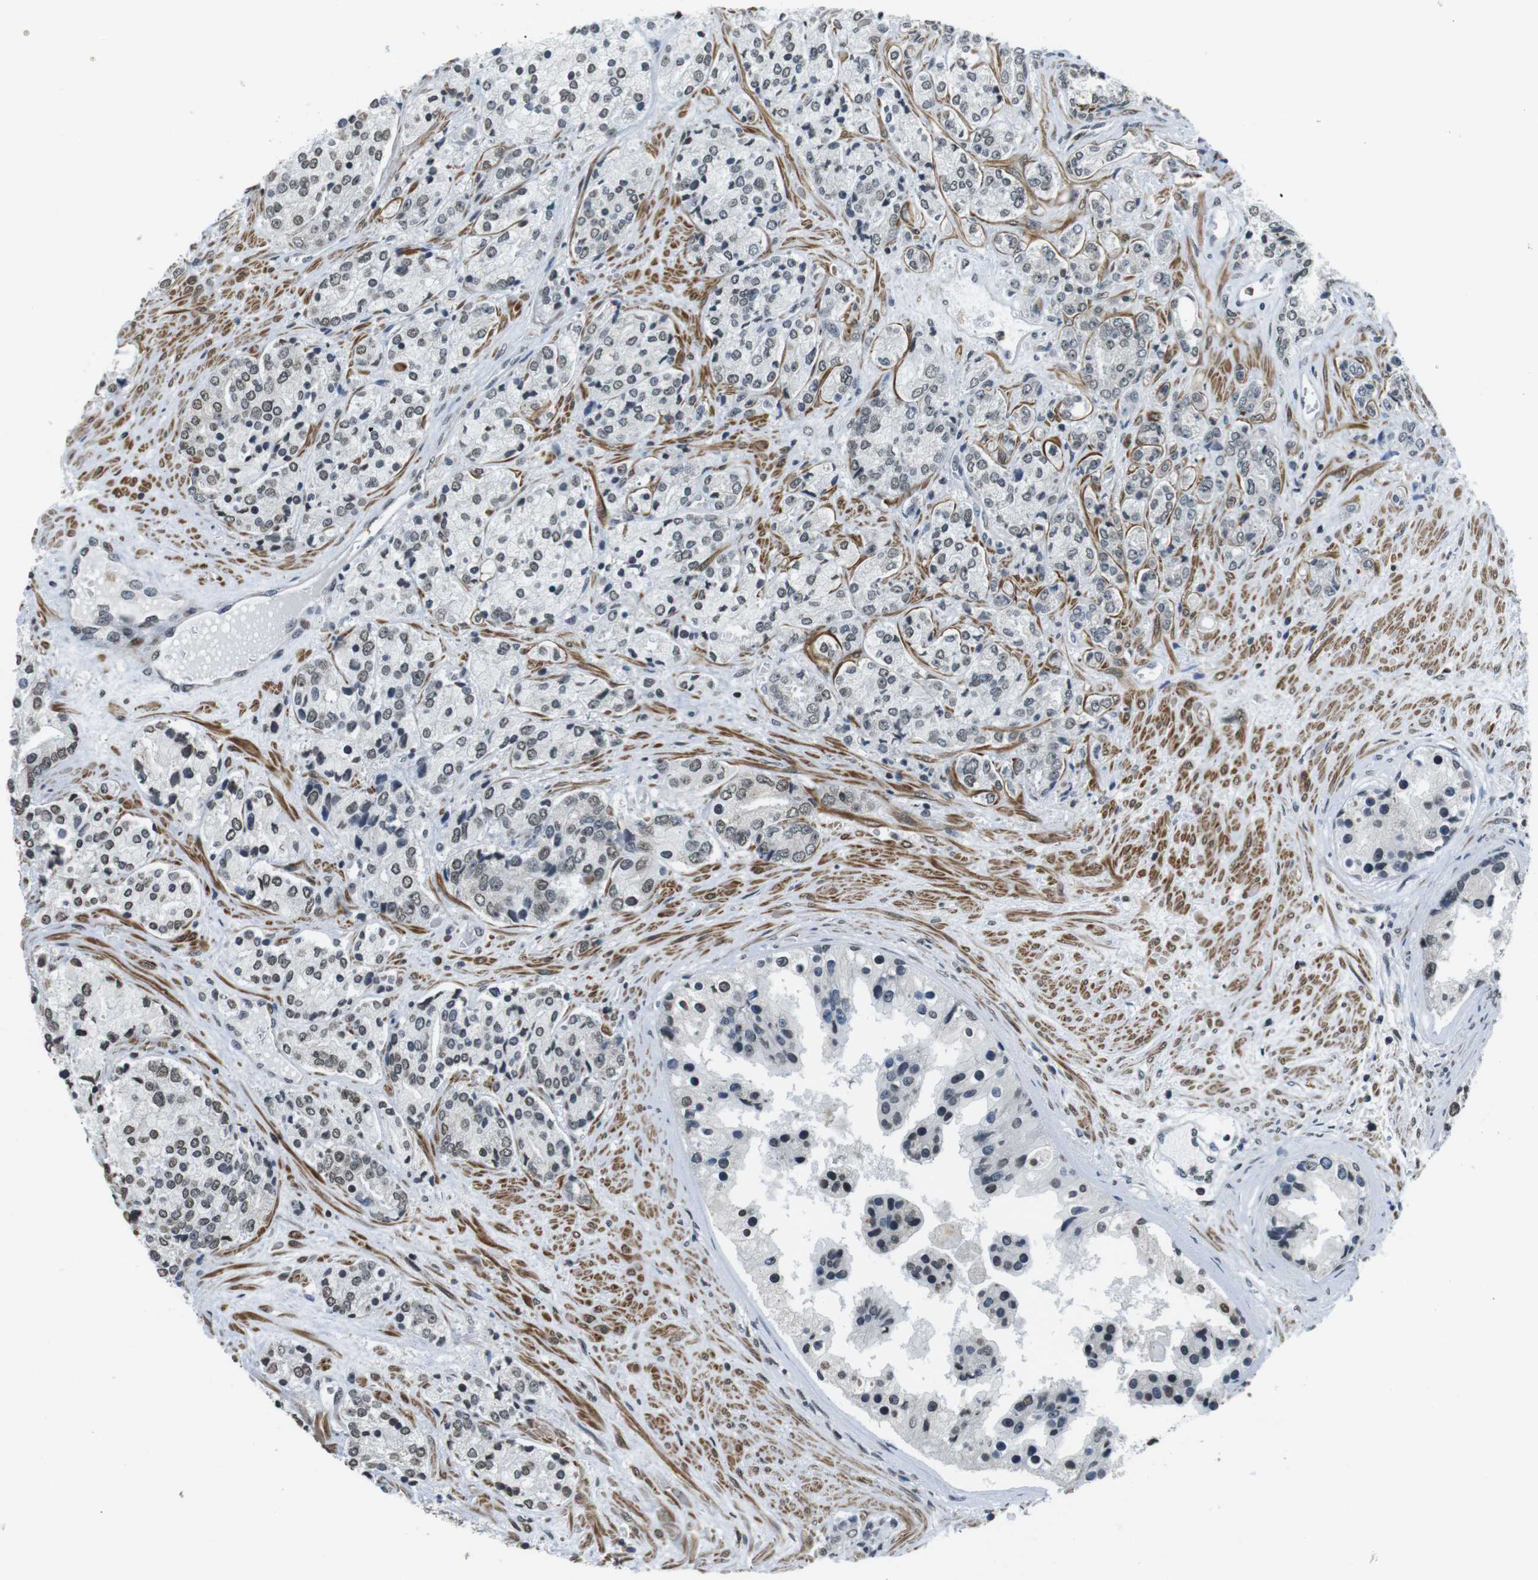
{"staining": {"intensity": "weak", "quantity": "25%-75%", "location": "nuclear"}, "tissue": "prostate cancer", "cell_type": "Tumor cells", "image_type": "cancer", "snomed": [{"axis": "morphology", "description": "Adenocarcinoma, High grade"}, {"axis": "topography", "description": "Prostate"}], "caption": "There is low levels of weak nuclear staining in tumor cells of prostate cancer (adenocarcinoma (high-grade)), as demonstrated by immunohistochemical staining (brown color).", "gene": "USP7", "patient": {"sex": "male", "age": 71}}